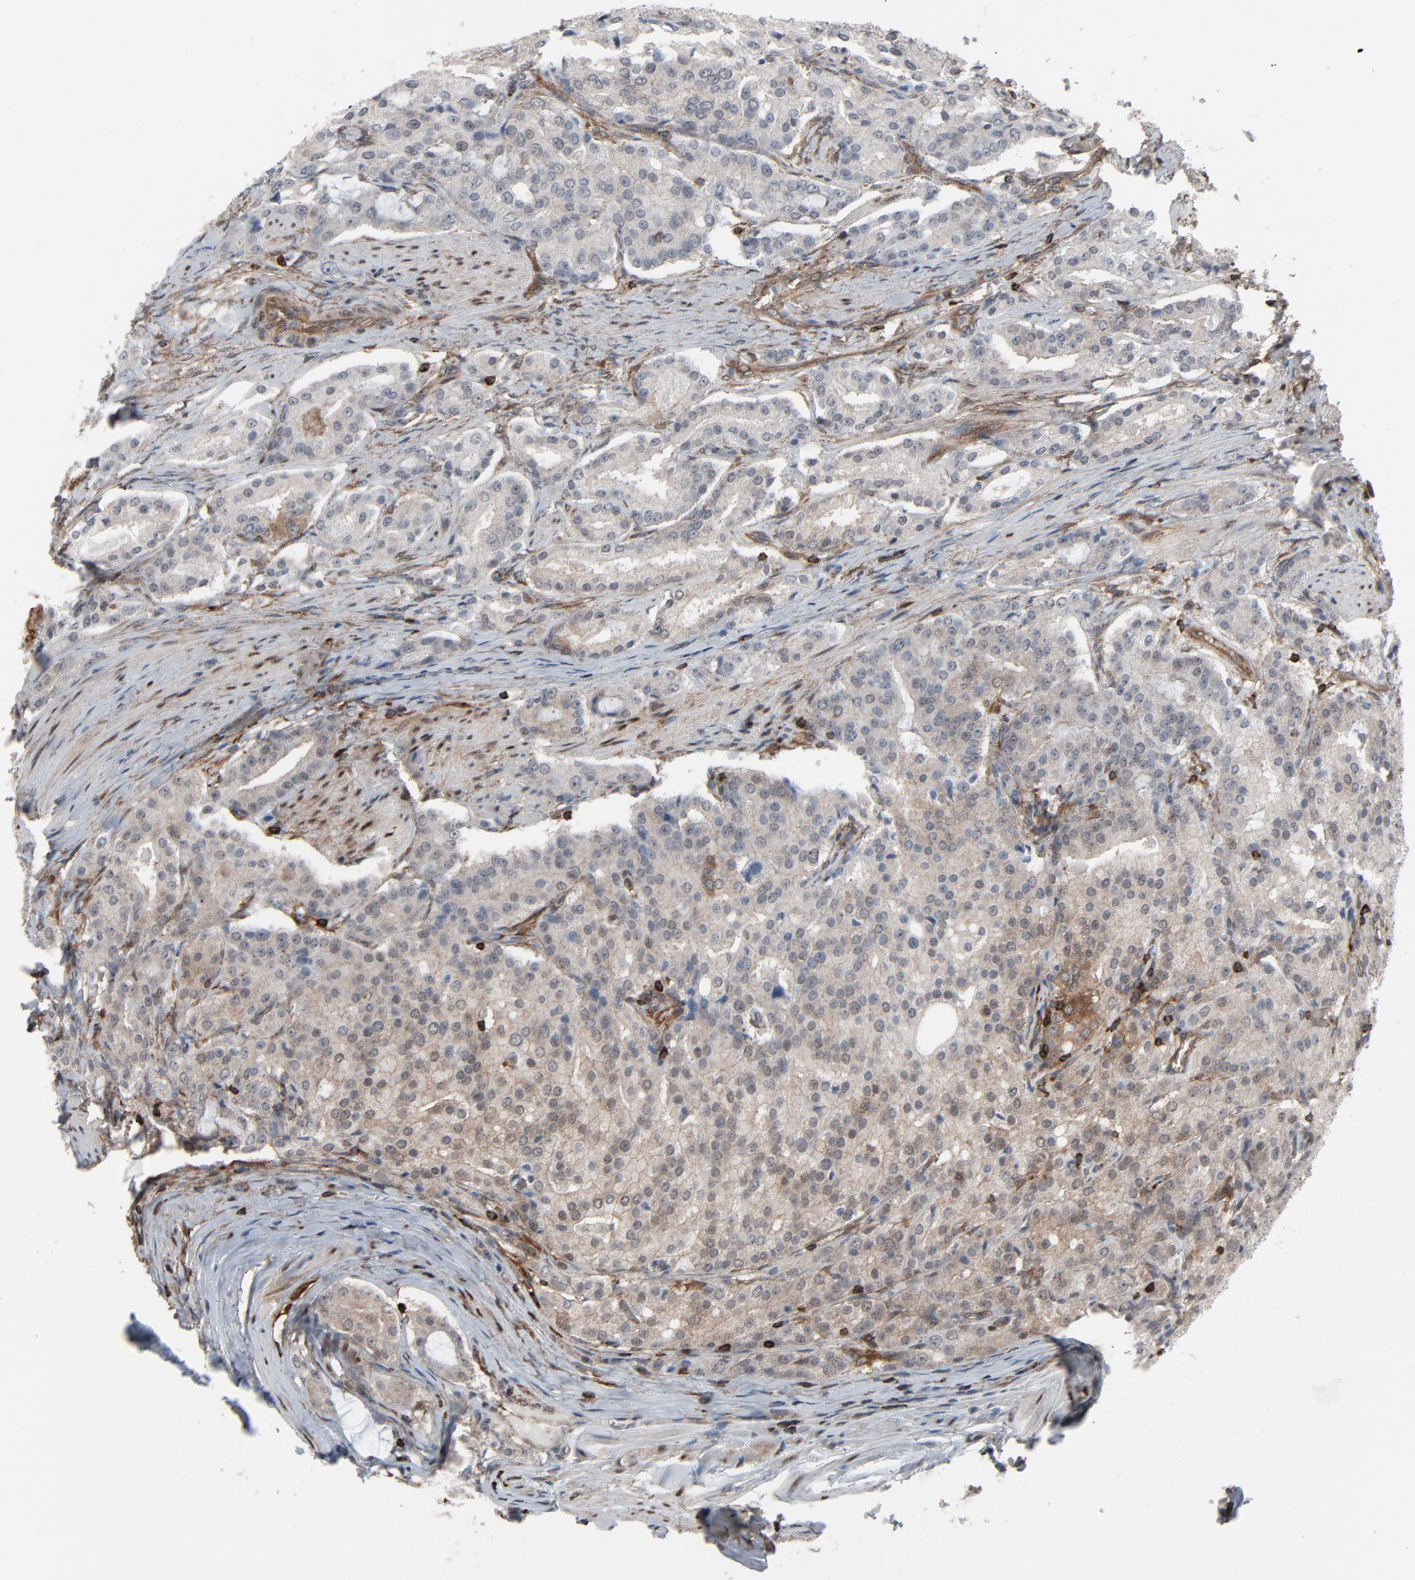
{"staining": {"intensity": "negative", "quantity": "none", "location": "none"}, "tissue": "prostate cancer", "cell_type": "Tumor cells", "image_type": "cancer", "snomed": [{"axis": "morphology", "description": "Adenocarcinoma, Medium grade"}, {"axis": "topography", "description": "Prostate"}], "caption": "Tumor cells show no significant protein staining in medium-grade adenocarcinoma (prostate).", "gene": "OPTN", "patient": {"sex": "male", "age": 72}}